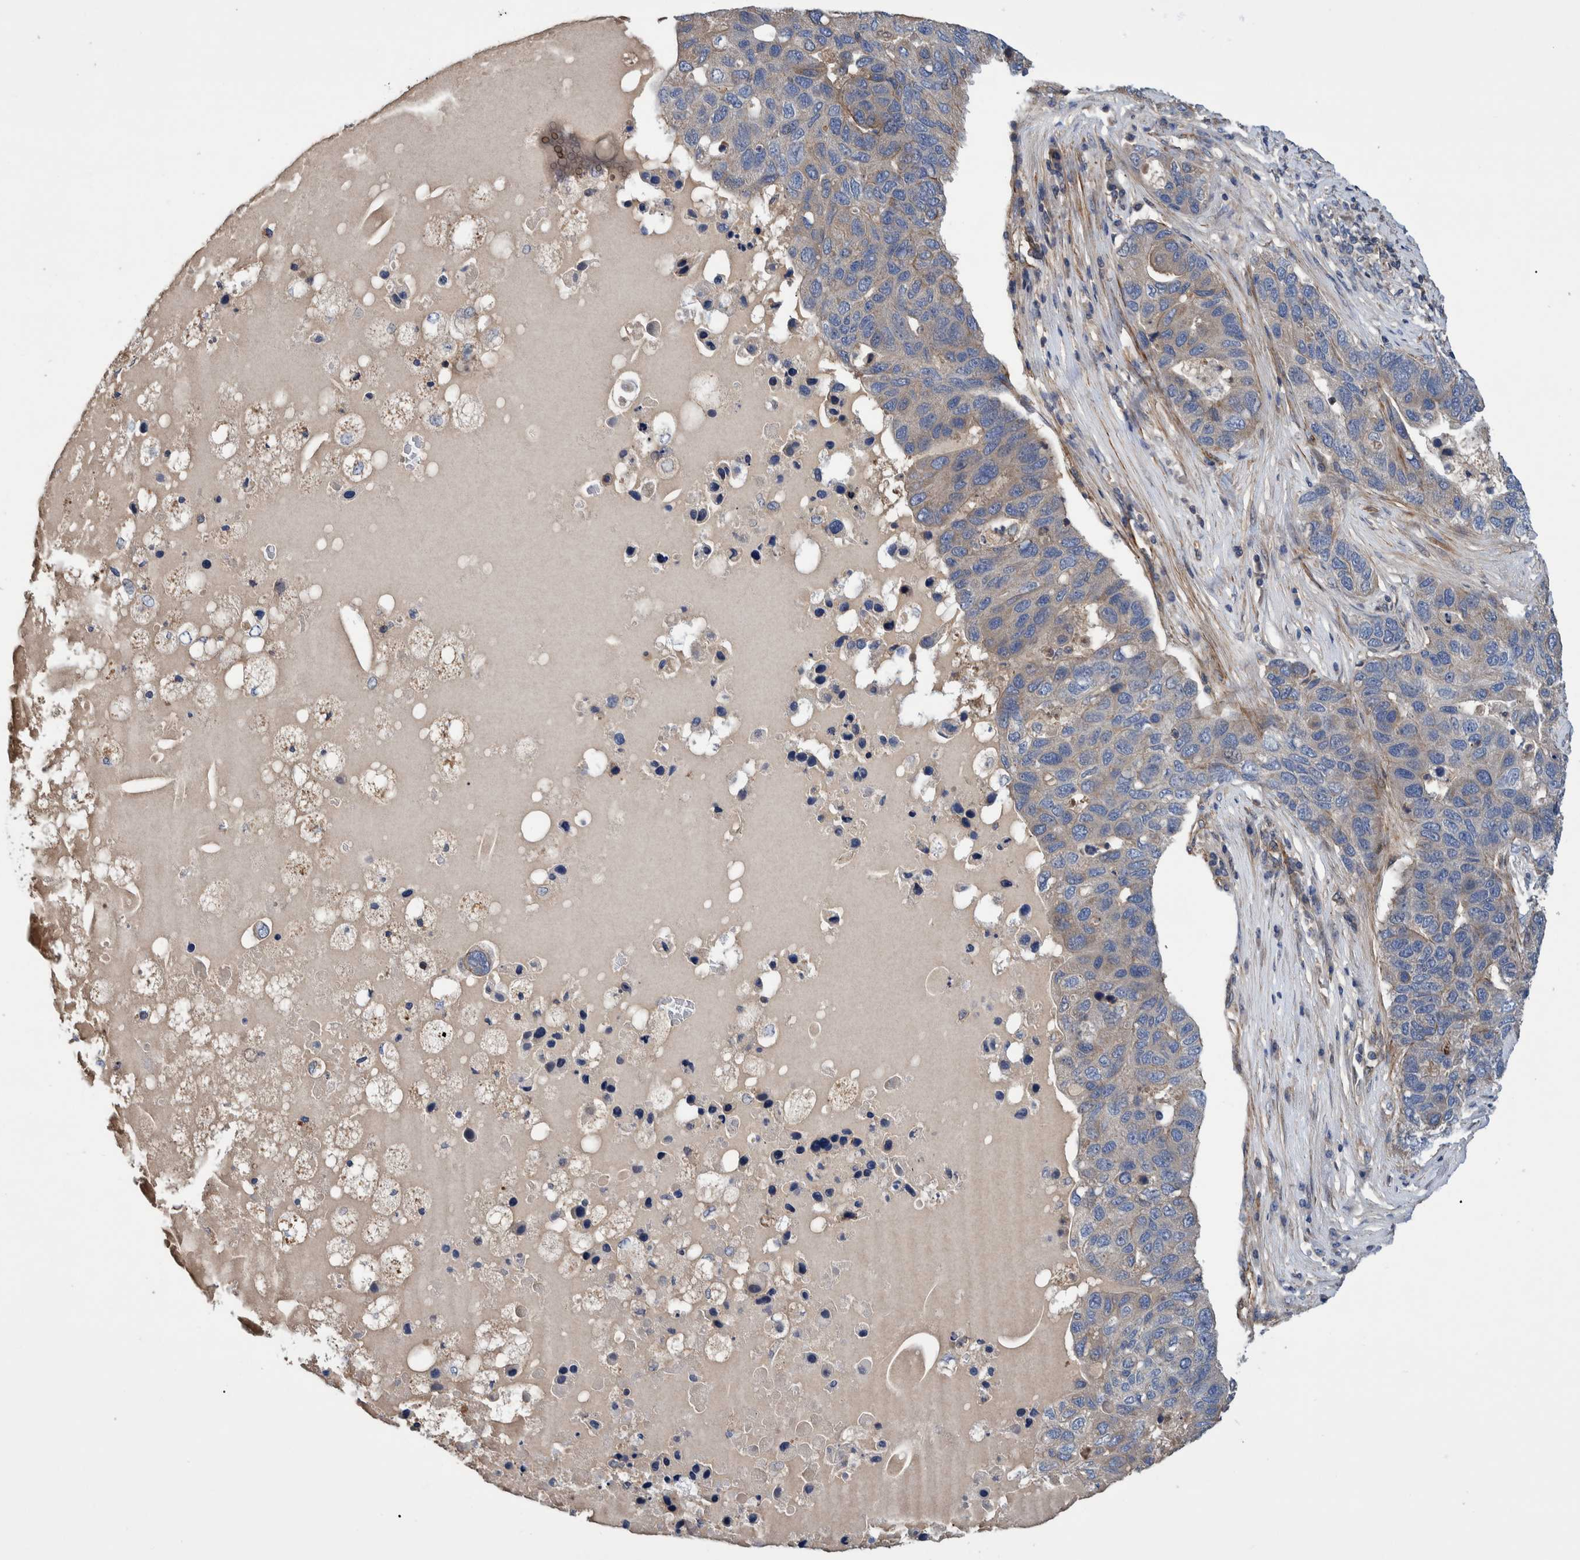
{"staining": {"intensity": "weak", "quantity": ">75%", "location": "cytoplasmic/membranous"}, "tissue": "pancreatic cancer", "cell_type": "Tumor cells", "image_type": "cancer", "snomed": [{"axis": "morphology", "description": "Adenocarcinoma, NOS"}, {"axis": "topography", "description": "Pancreas"}], "caption": "Immunohistochemical staining of pancreatic cancer shows weak cytoplasmic/membranous protein expression in approximately >75% of tumor cells. Ihc stains the protein of interest in brown and the nuclei are stained blue.", "gene": "GRPEL2", "patient": {"sex": "female", "age": 61}}